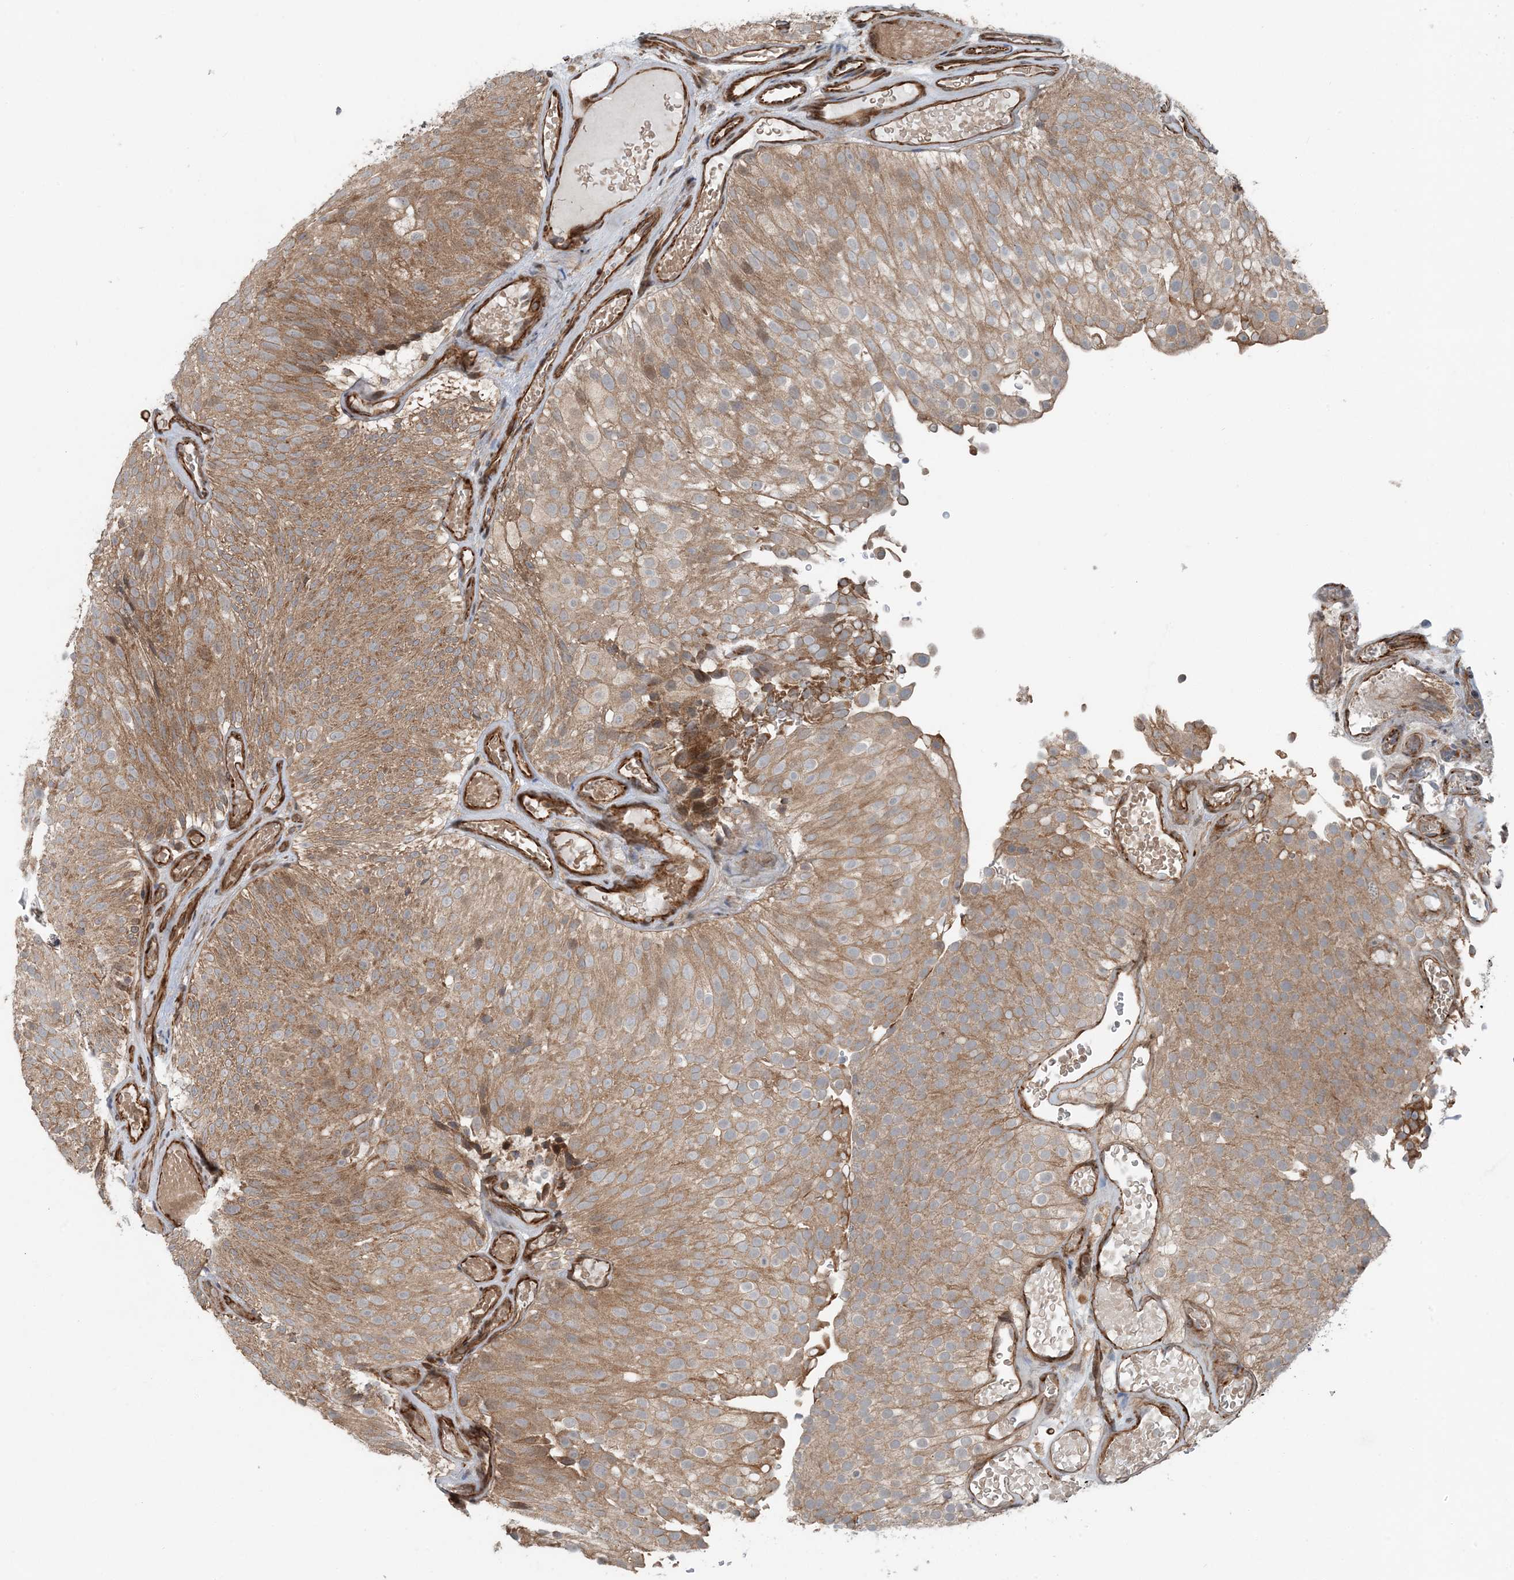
{"staining": {"intensity": "moderate", "quantity": ">75%", "location": "cytoplasmic/membranous"}, "tissue": "urothelial cancer", "cell_type": "Tumor cells", "image_type": "cancer", "snomed": [{"axis": "morphology", "description": "Urothelial carcinoma, Low grade"}, {"axis": "topography", "description": "Urinary bladder"}], "caption": "Urothelial cancer was stained to show a protein in brown. There is medium levels of moderate cytoplasmic/membranous expression in about >75% of tumor cells.", "gene": "EDEM2", "patient": {"sex": "male", "age": 78}}